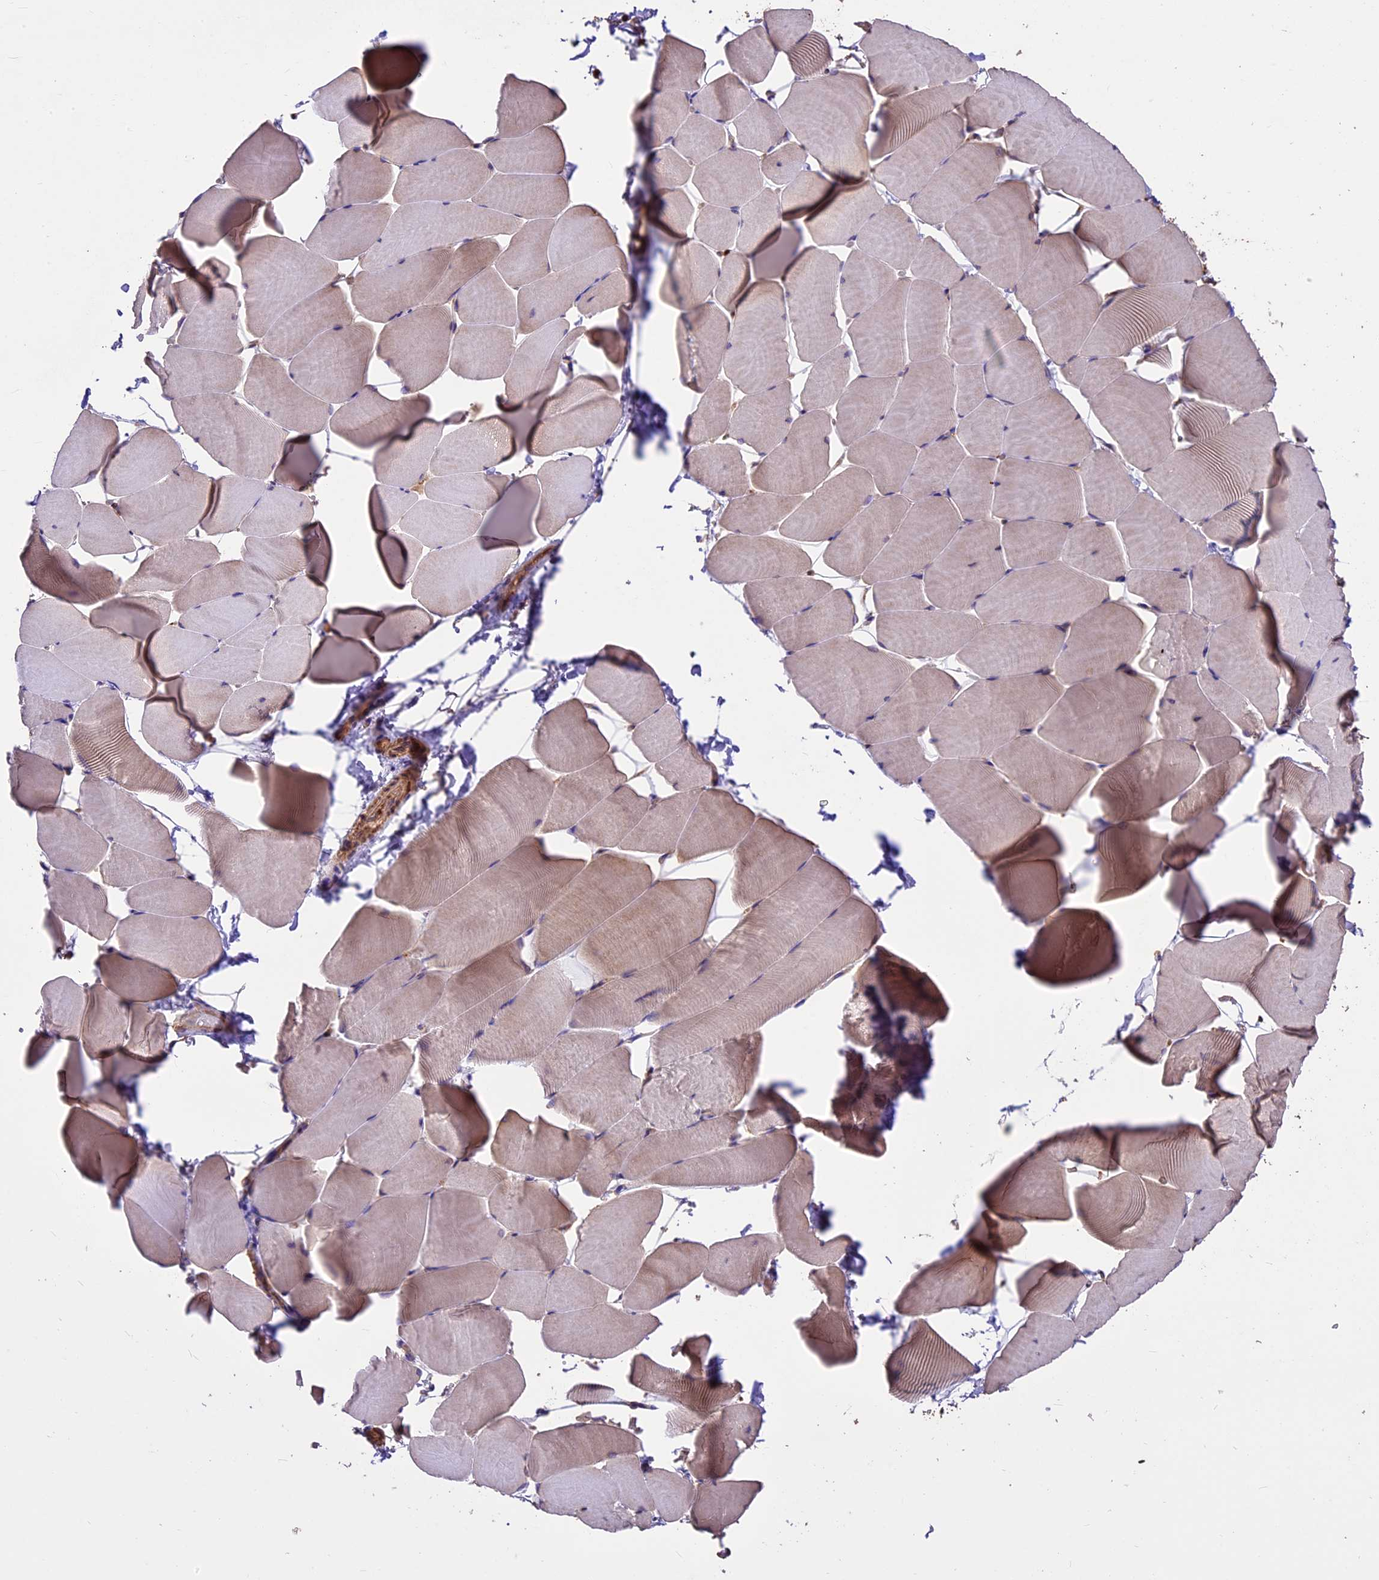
{"staining": {"intensity": "moderate", "quantity": "25%-75%", "location": "cytoplasmic/membranous,nuclear"}, "tissue": "skeletal muscle", "cell_type": "Myocytes", "image_type": "normal", "snomed": [{"axis": "morphology", "description": "Normal tissue, NOS"}, {"axis": "topography", "description": "Skeletal muscle"}], "caption": "High-power microscopy captured an IHC photomicrograph of unremarkable skeletal muscle, revealing moderate cytoplasmic/membranous,nuclear staining in approximately 25%-75% of myocytes. Ihc stains the protein of interest in brown and the nuclei are stained blue.", "gene": "KARS1", "patient": {"sex": "male", "age": 25}}